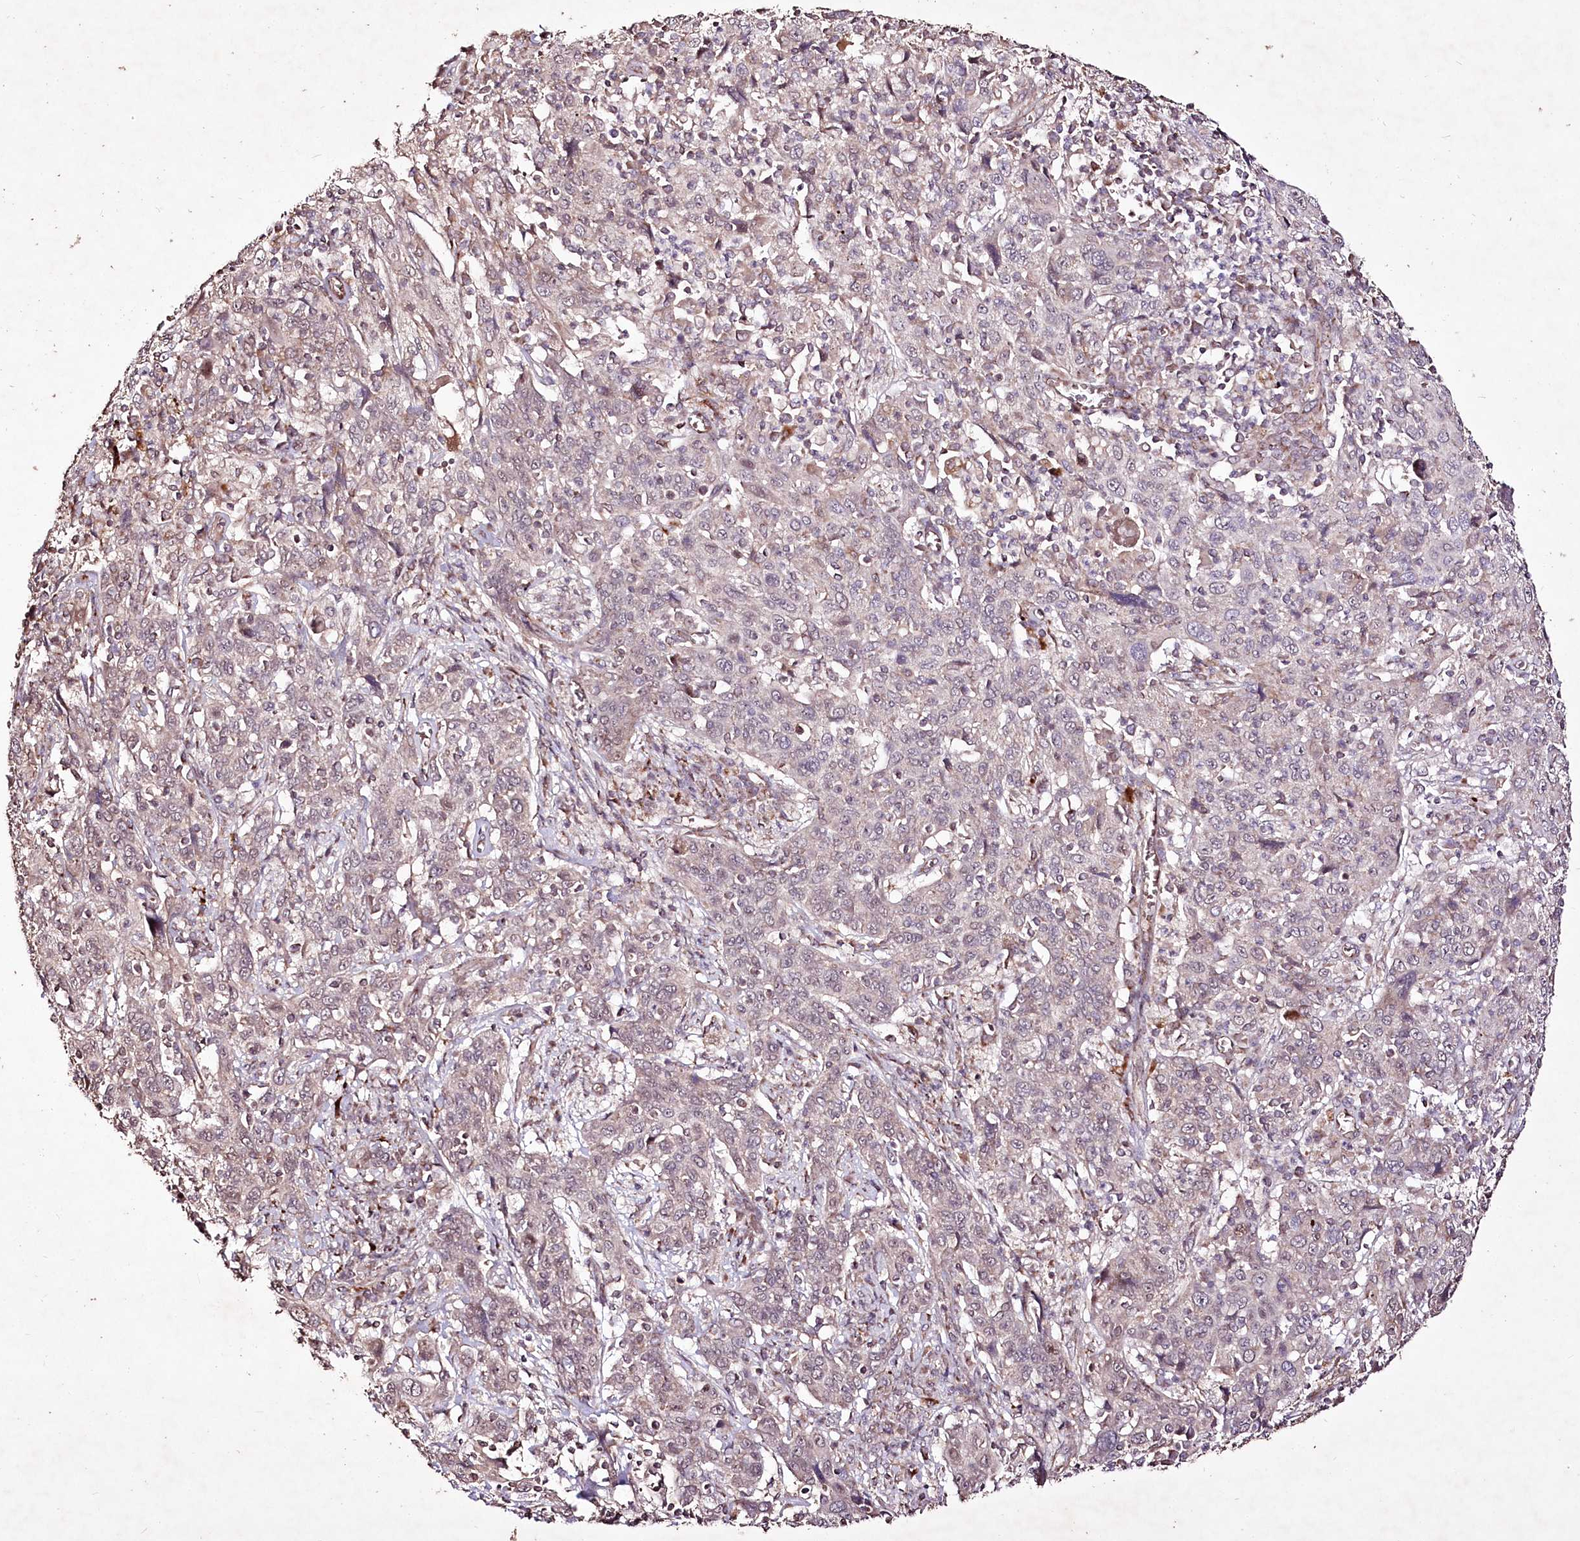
{"staining": {"intensity": "negative", "quantity": "none", "location": "none"}, "tissue": "cervical cancer", "cell_type": "Tumor cells", "image_type": "cancer", "snomed": [{"axis": "morphology", "description": "Squamous cell carcinoma, NOS"}, {"axis": "topography", "description": "Cervix"}], "caption": "There is no significant expression in tumor cells of cervical cancer (squamous cell carcinoma).", "gene": "CARD19", "patient": {"sex": "female", "age": 46}}